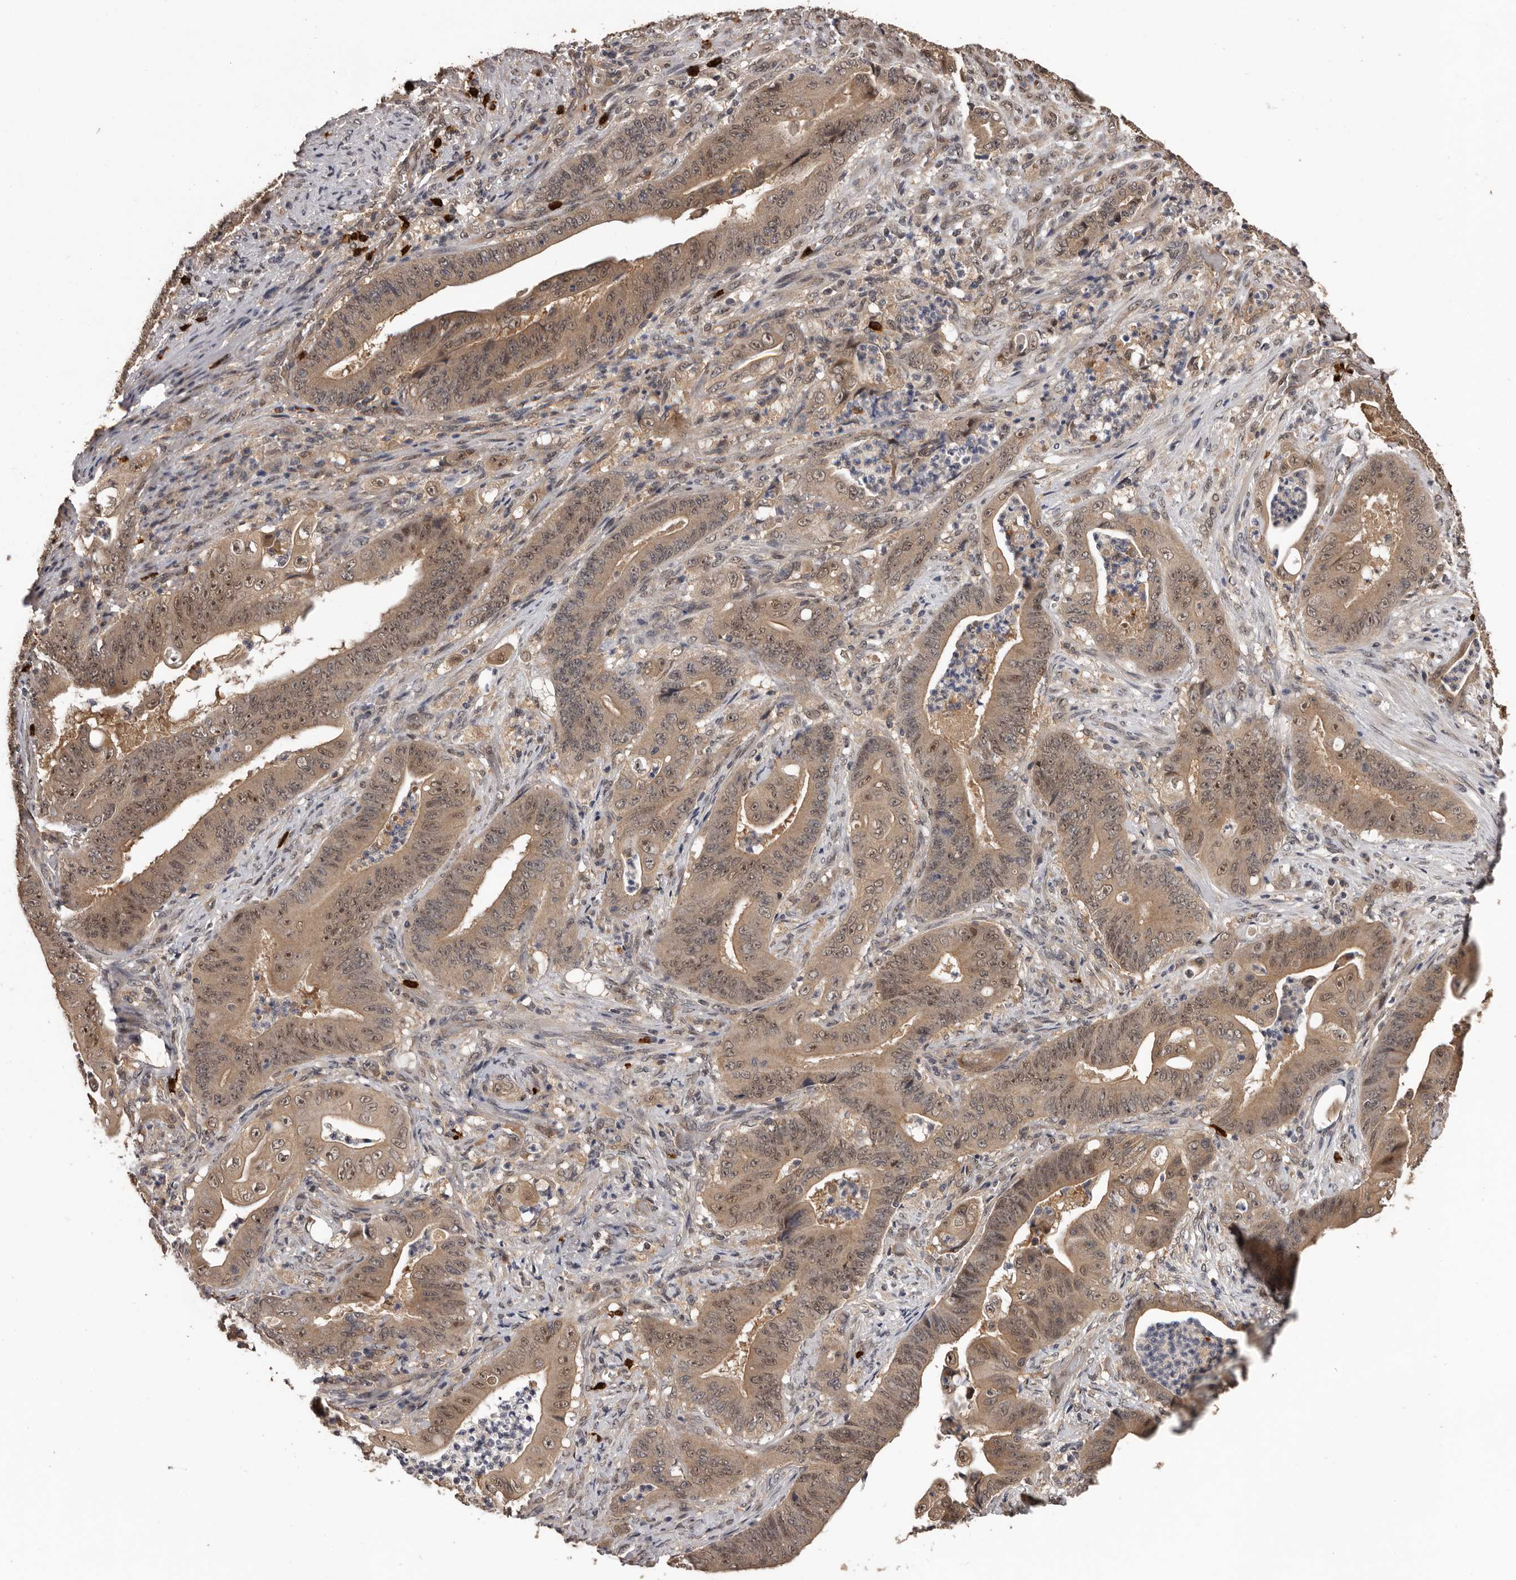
{"staining": {"intensity": "moderate", "quantity": ">75%", "location": "cytoplasmic/membranous,nuclear"}, "tissue": "stomach cancer", "cell_type": "Tumor cells", "image_type": "cancer", "snomed": [{"axis": "morphology", "description": "Adenocarcinoma, NOS"}, {"axis": "topography", "description": "Stomach"}], "caption": "Immunohistochemical staining of human stomach adenocarcinoma demonstrates medium levels of moderate cytoplasmic/membranous and nuclear positivity in approximately >75% of tumor cells.", "gene": "VPS37A", "patient": {"sex": "female", "age": 73}}